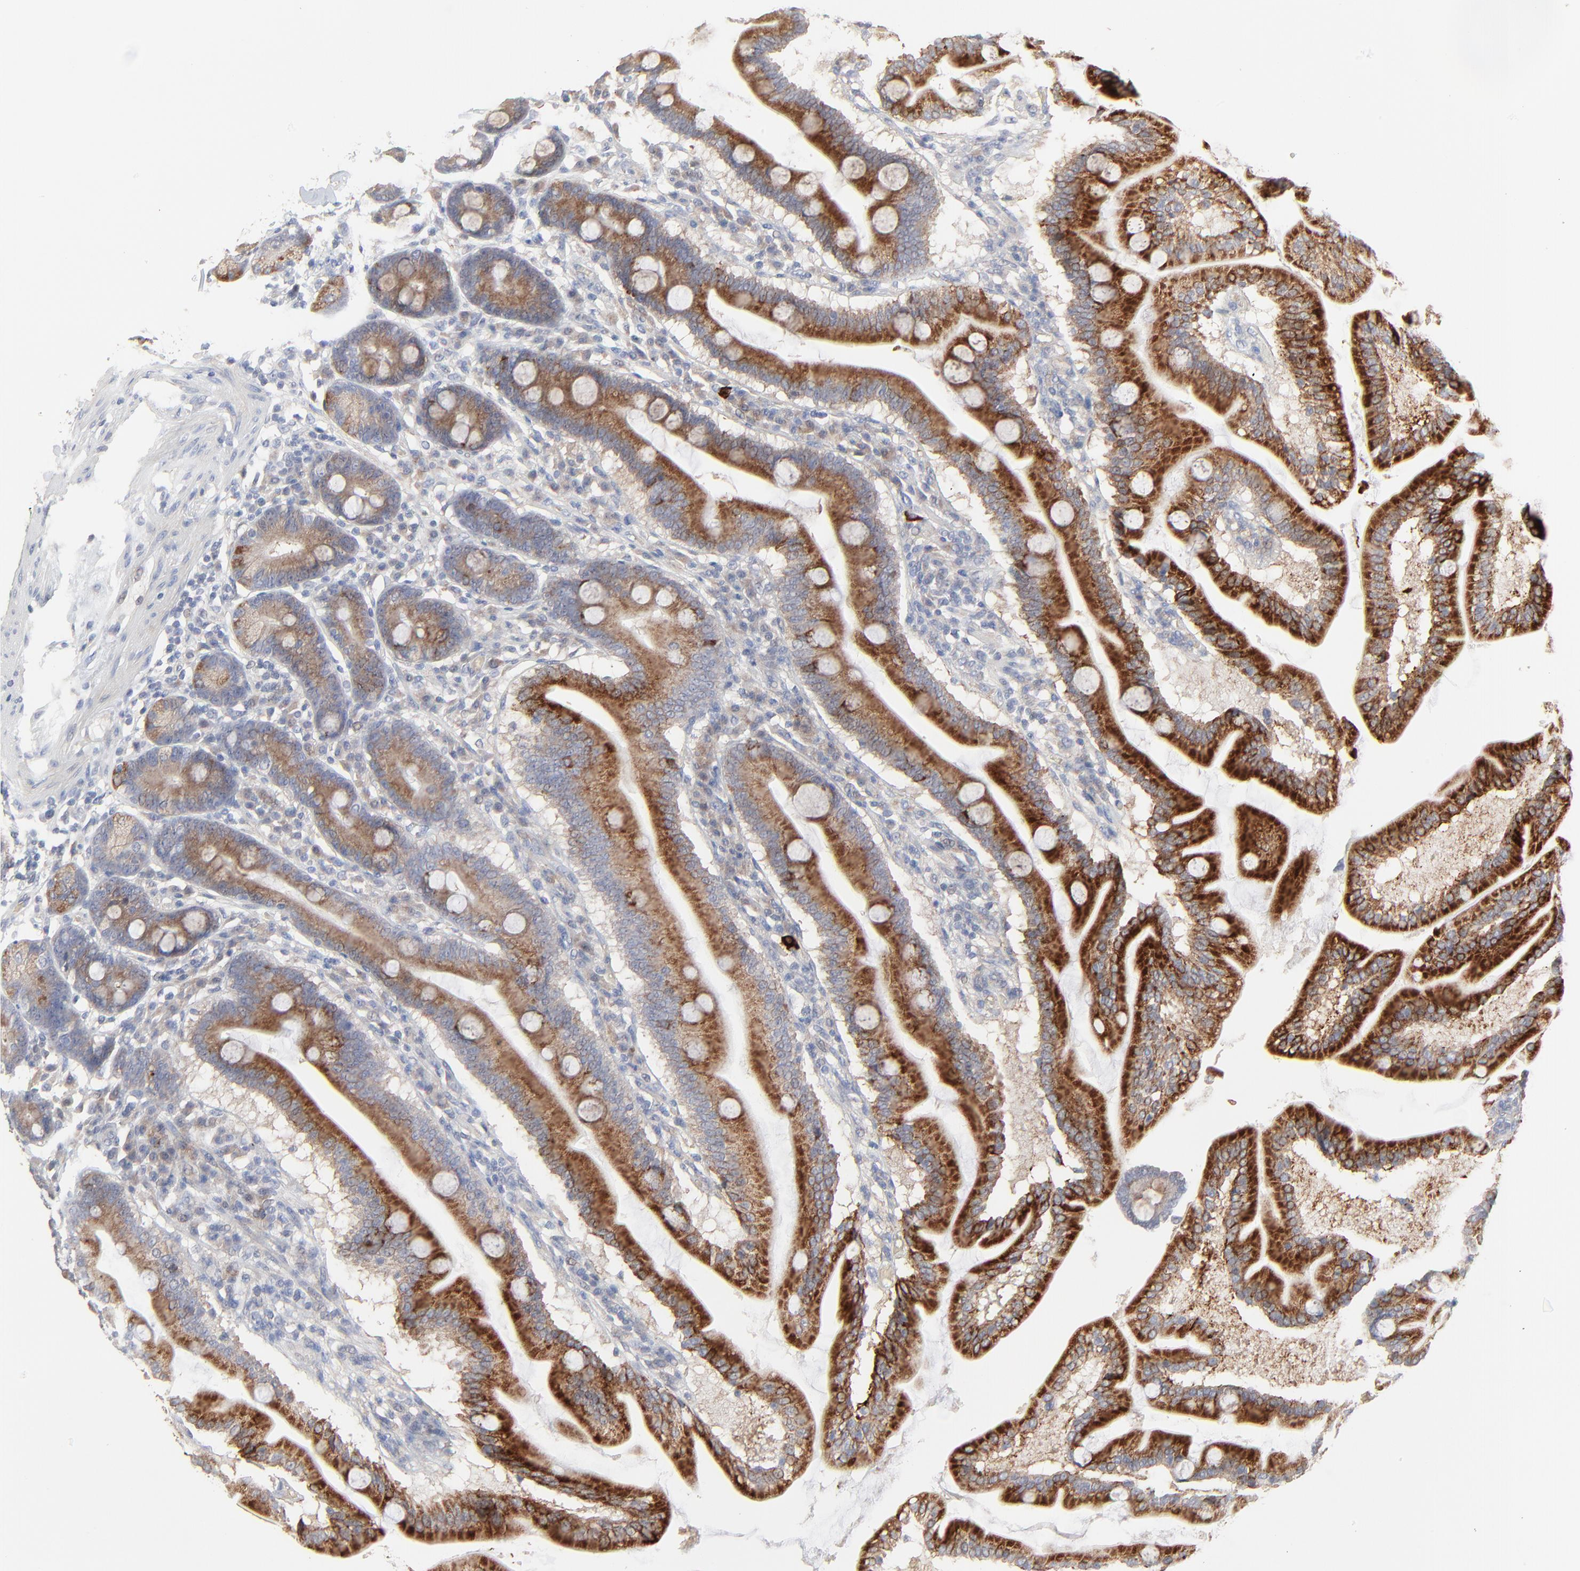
{"staining": {"intensity": "moderate", "quantity": ">75%", "location": "cytoplasmic/membranous"}, "tissue": "duodenum", "cell_type": "Glandular cells", "image_type": "normal", "snomed": [{"axis": "morphology", "description": "Normal tissue, NOS"}, {"axis": "topography", "description": "Duodenum"}], "caption": "Duodenum stained with immunohistochemistry reveals moderate cytoplasmic/membranous staining in approximately >75% of glandular cells. (DAB IHC with brightfield microscopy, high magnification).", "gene": "FANCB", "patient": {"sex": "female", "age": 64}}